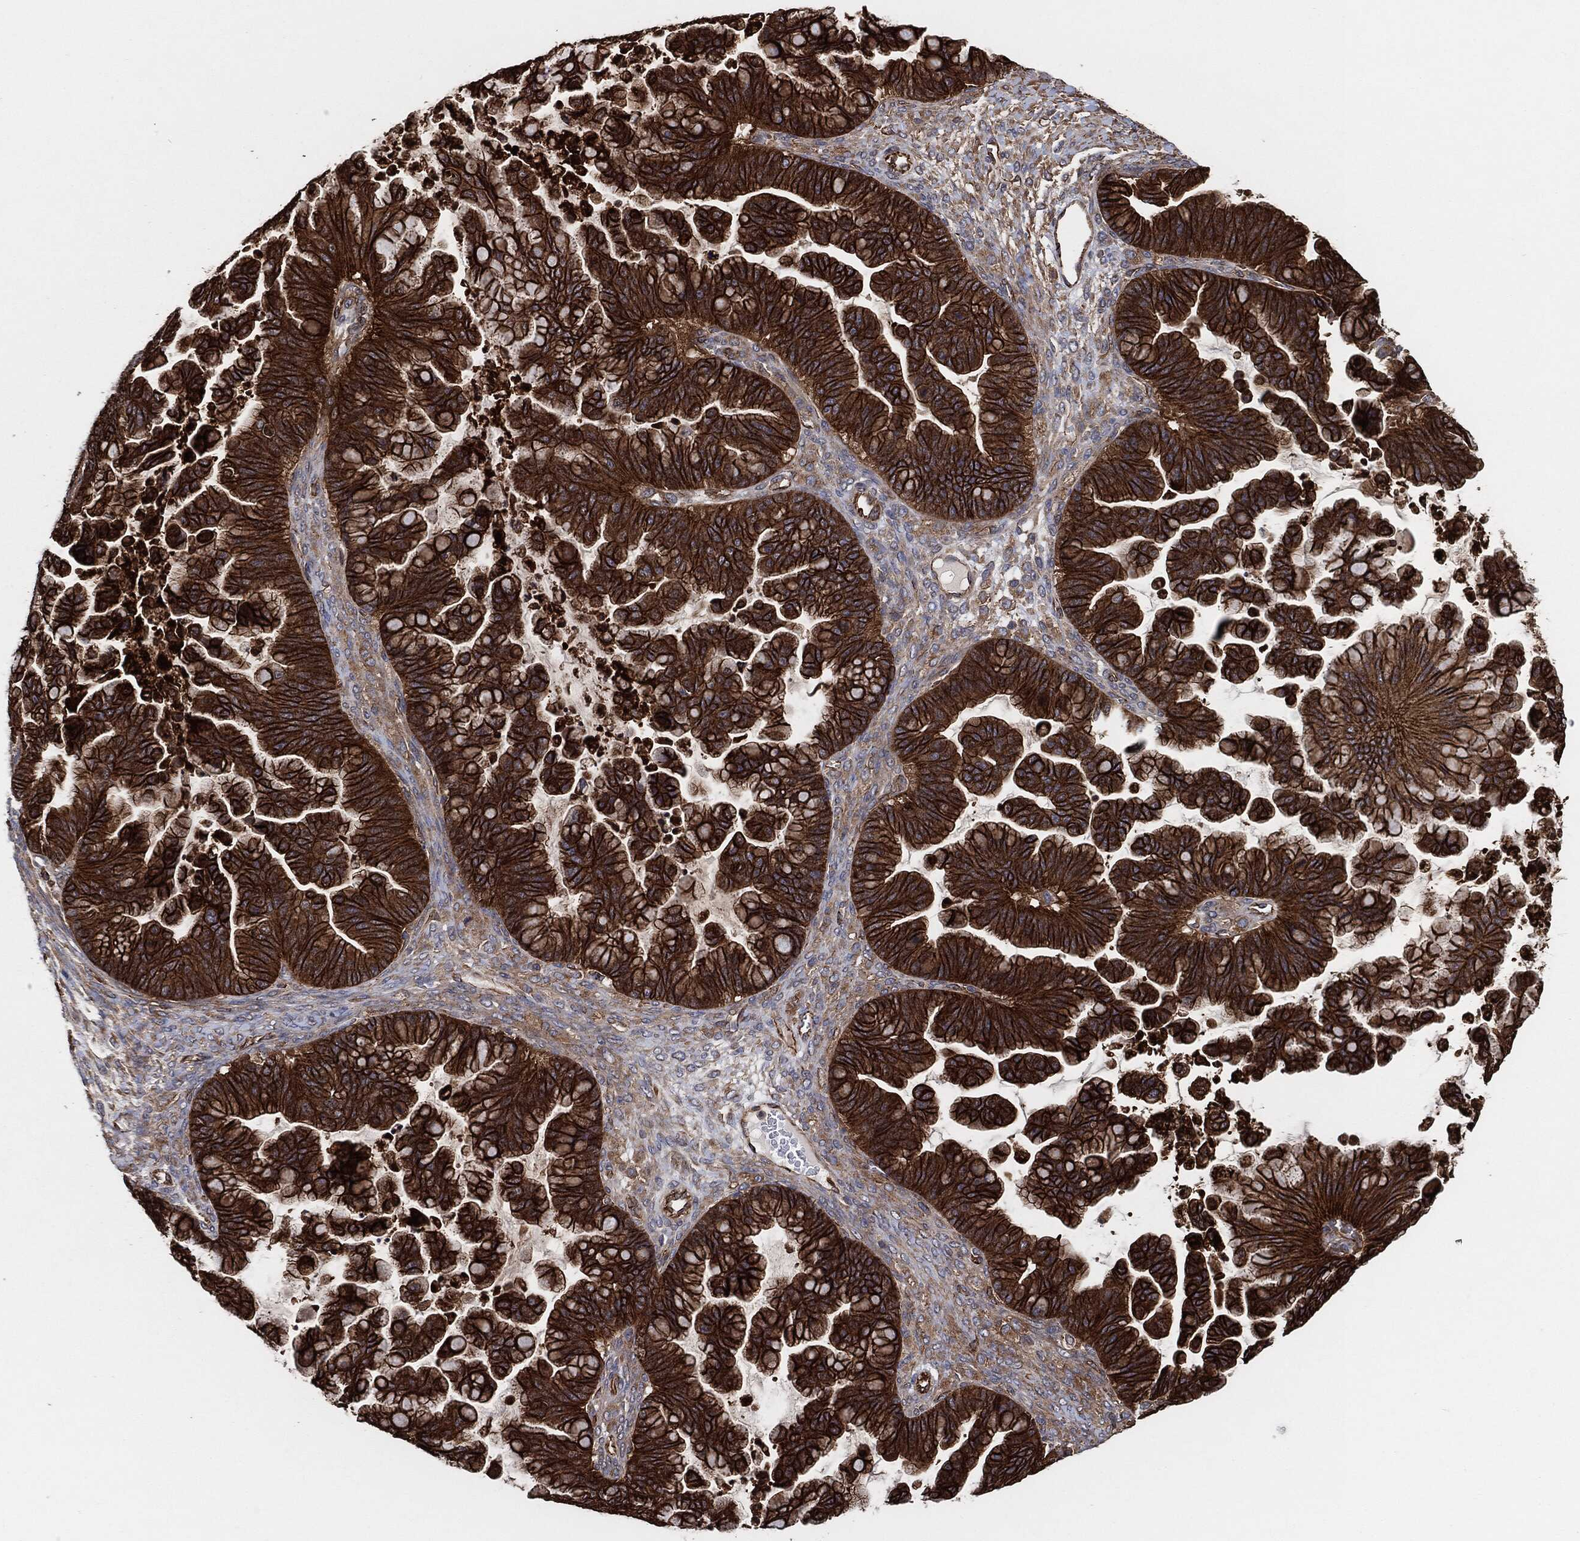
{"staining": {"intensity": "strong", "quantity": ">75%", "location": "cytoplasmic/membranous"}, "tissue": "ovarian cancer", "cell_type": "Tumor cells", "image_type": "cancer", "snomed": [{"axis": "morphology", "description": "Cystadenocarcinoma, mucinous, NOS"}, {"axis": "topography", "description": "Ovary"}], "caption": "Ovarian mucinous cystadenocarcinoma stained with IHC exhibits strong cytoplasmic/membranous positivity in about >75% of tumor cells.", "gene": "CTNNA1", "patient": {"sex": "female", "age": 67}}